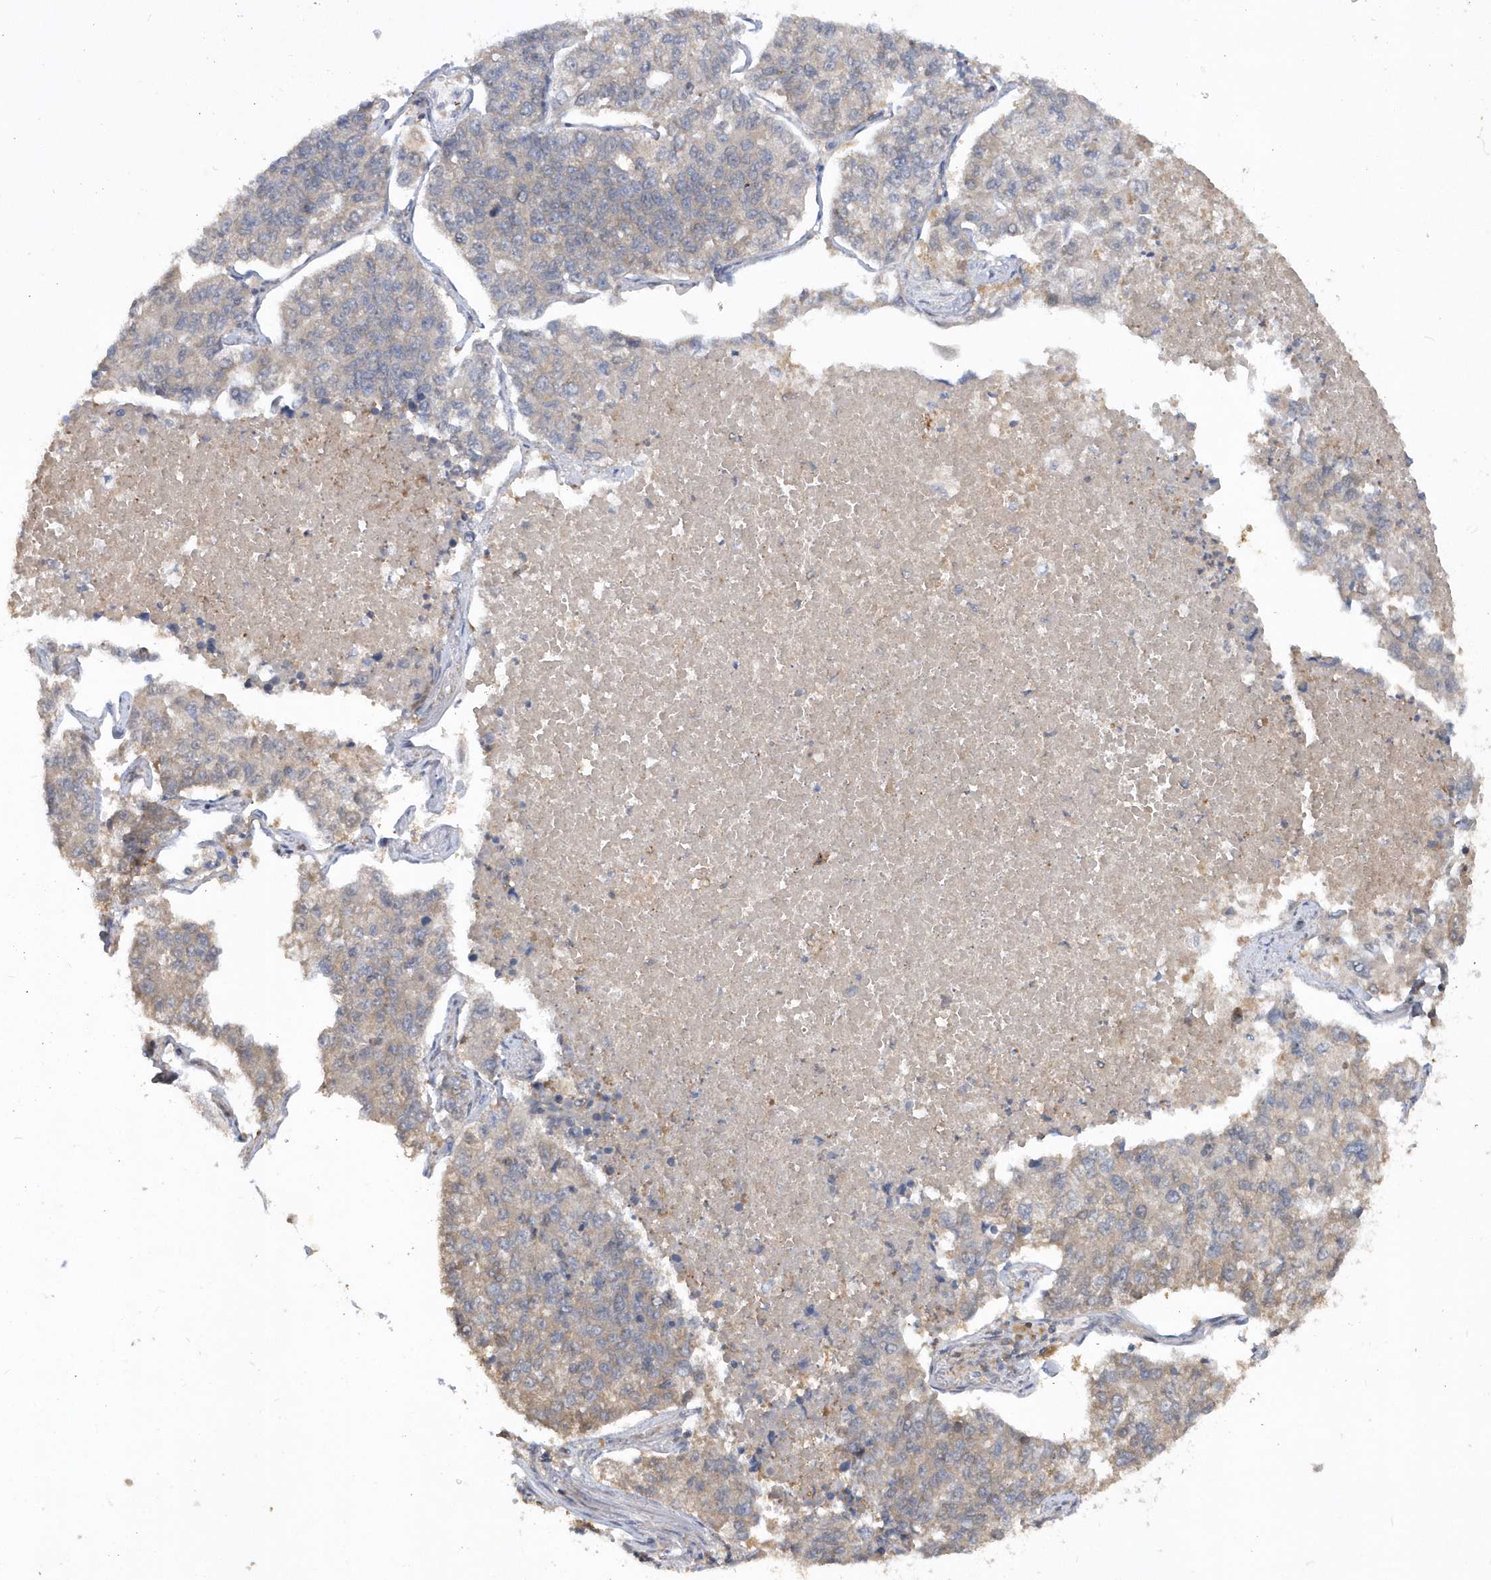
{"staining": {"intensity": "negative", "quantity": "none", "location": "none"}, "tissue": "lung cancer", "cell_type": "Tumor cells", "image_type": "cancer", "snomed": [{"axis": "morphology", "description": "Adenocarcinoma, NOS"}, {"axis": "topography", "description": "Lung"}], "caption": "This is an immunohistochemistry photomicrograph of lung cancer (adenocarcinoma). There is no positivity in tumor cells.", "gene": "RPE", "patient": {"sex": "male", "age": 49}}